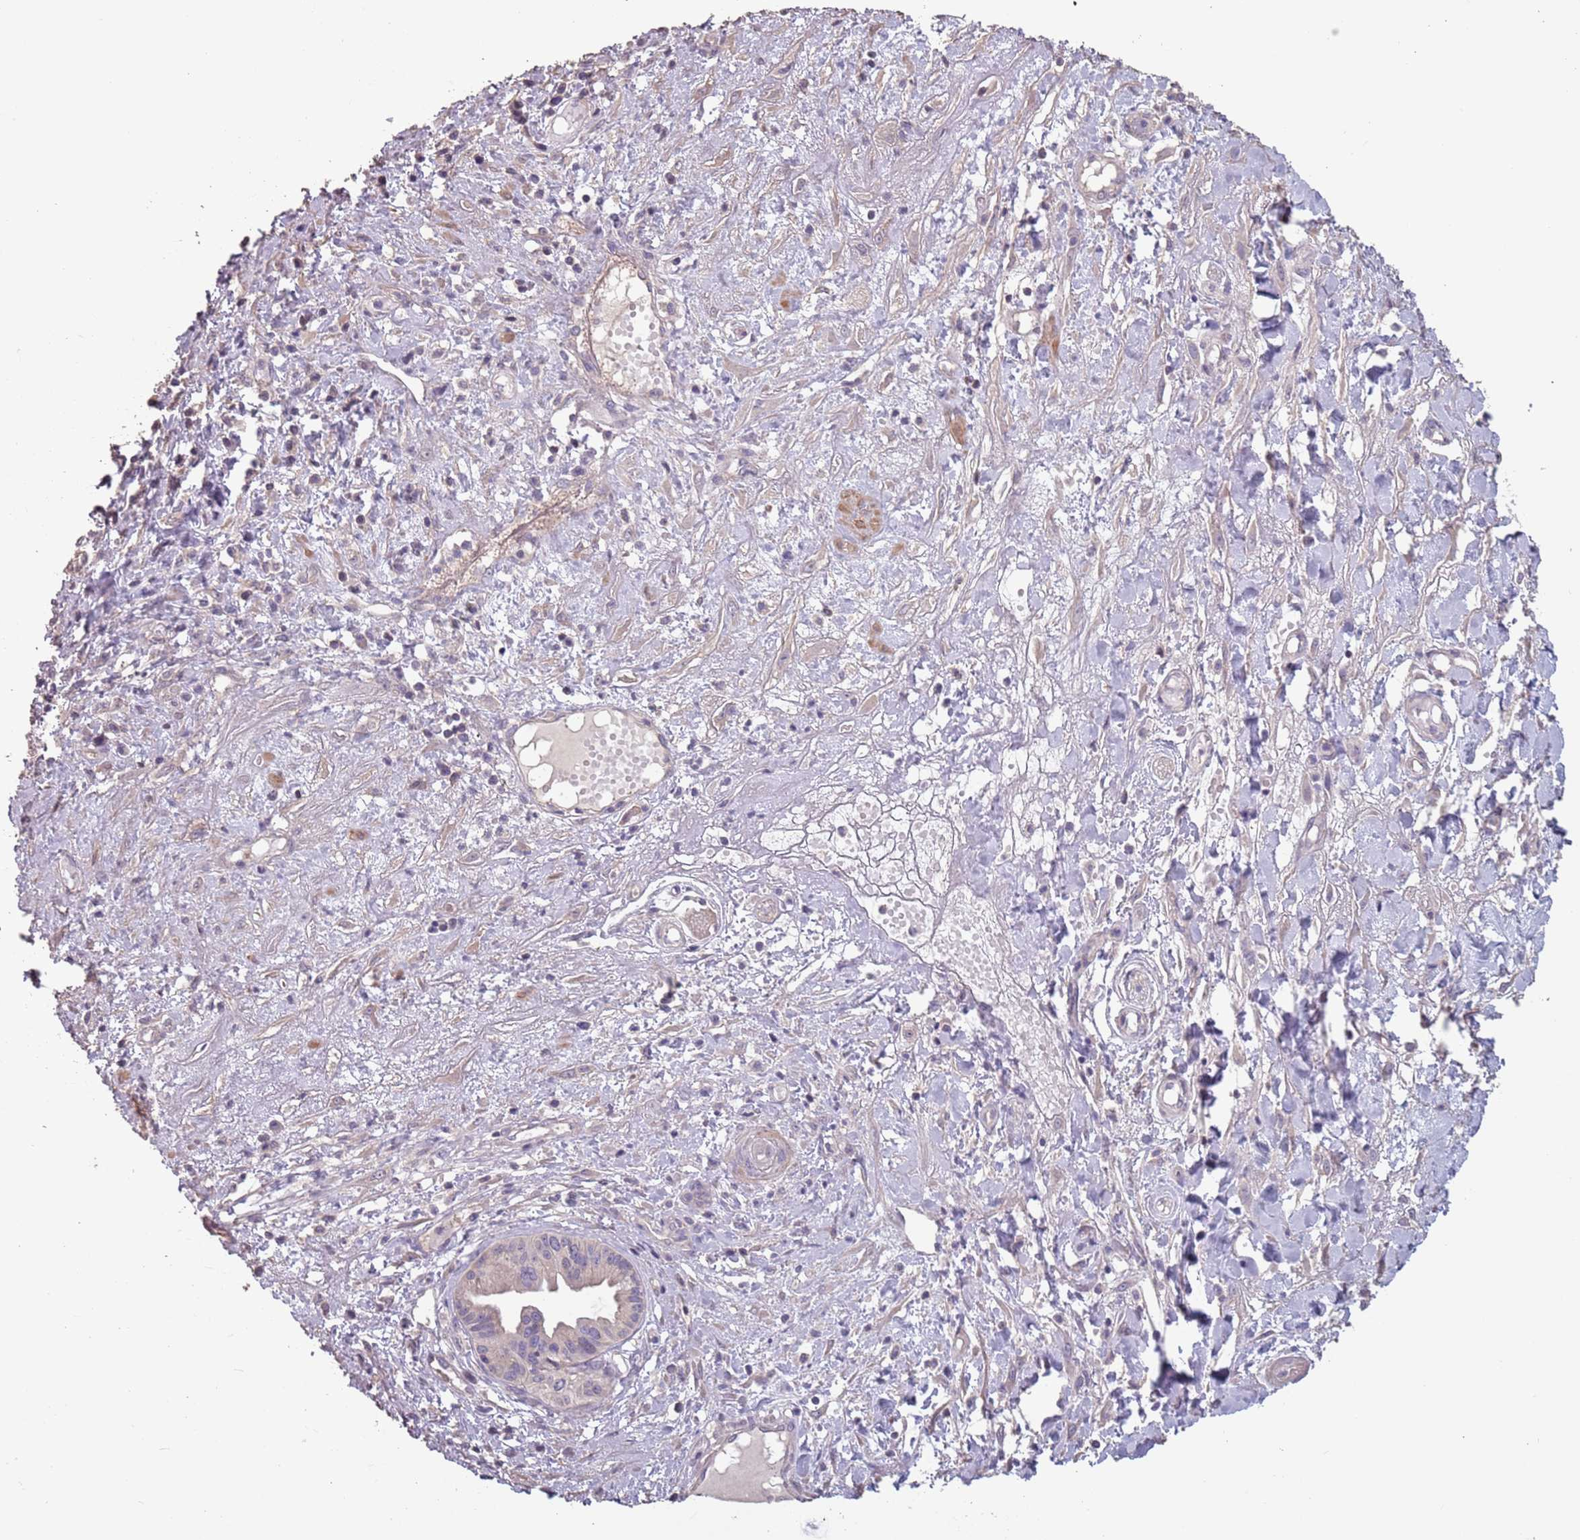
{"staining": {"intensity": "negative", "quantity": "none", "location": "none"}, "tissue": "pancreatic cancer", "cell_type": "Tumor cells", "image_type": "cancer", "snomed": [{"axis": "morphology", "description": "Adenocarcinoma, NOS"}, {"axis": "topography", "description": "Pancreas"}], "caption": "A photomicrograph of human pancreatic cancer is negative for staining in tumor cells.", "gene": "MBD3L1", "patient": {"sex": "female", "age": 50}}